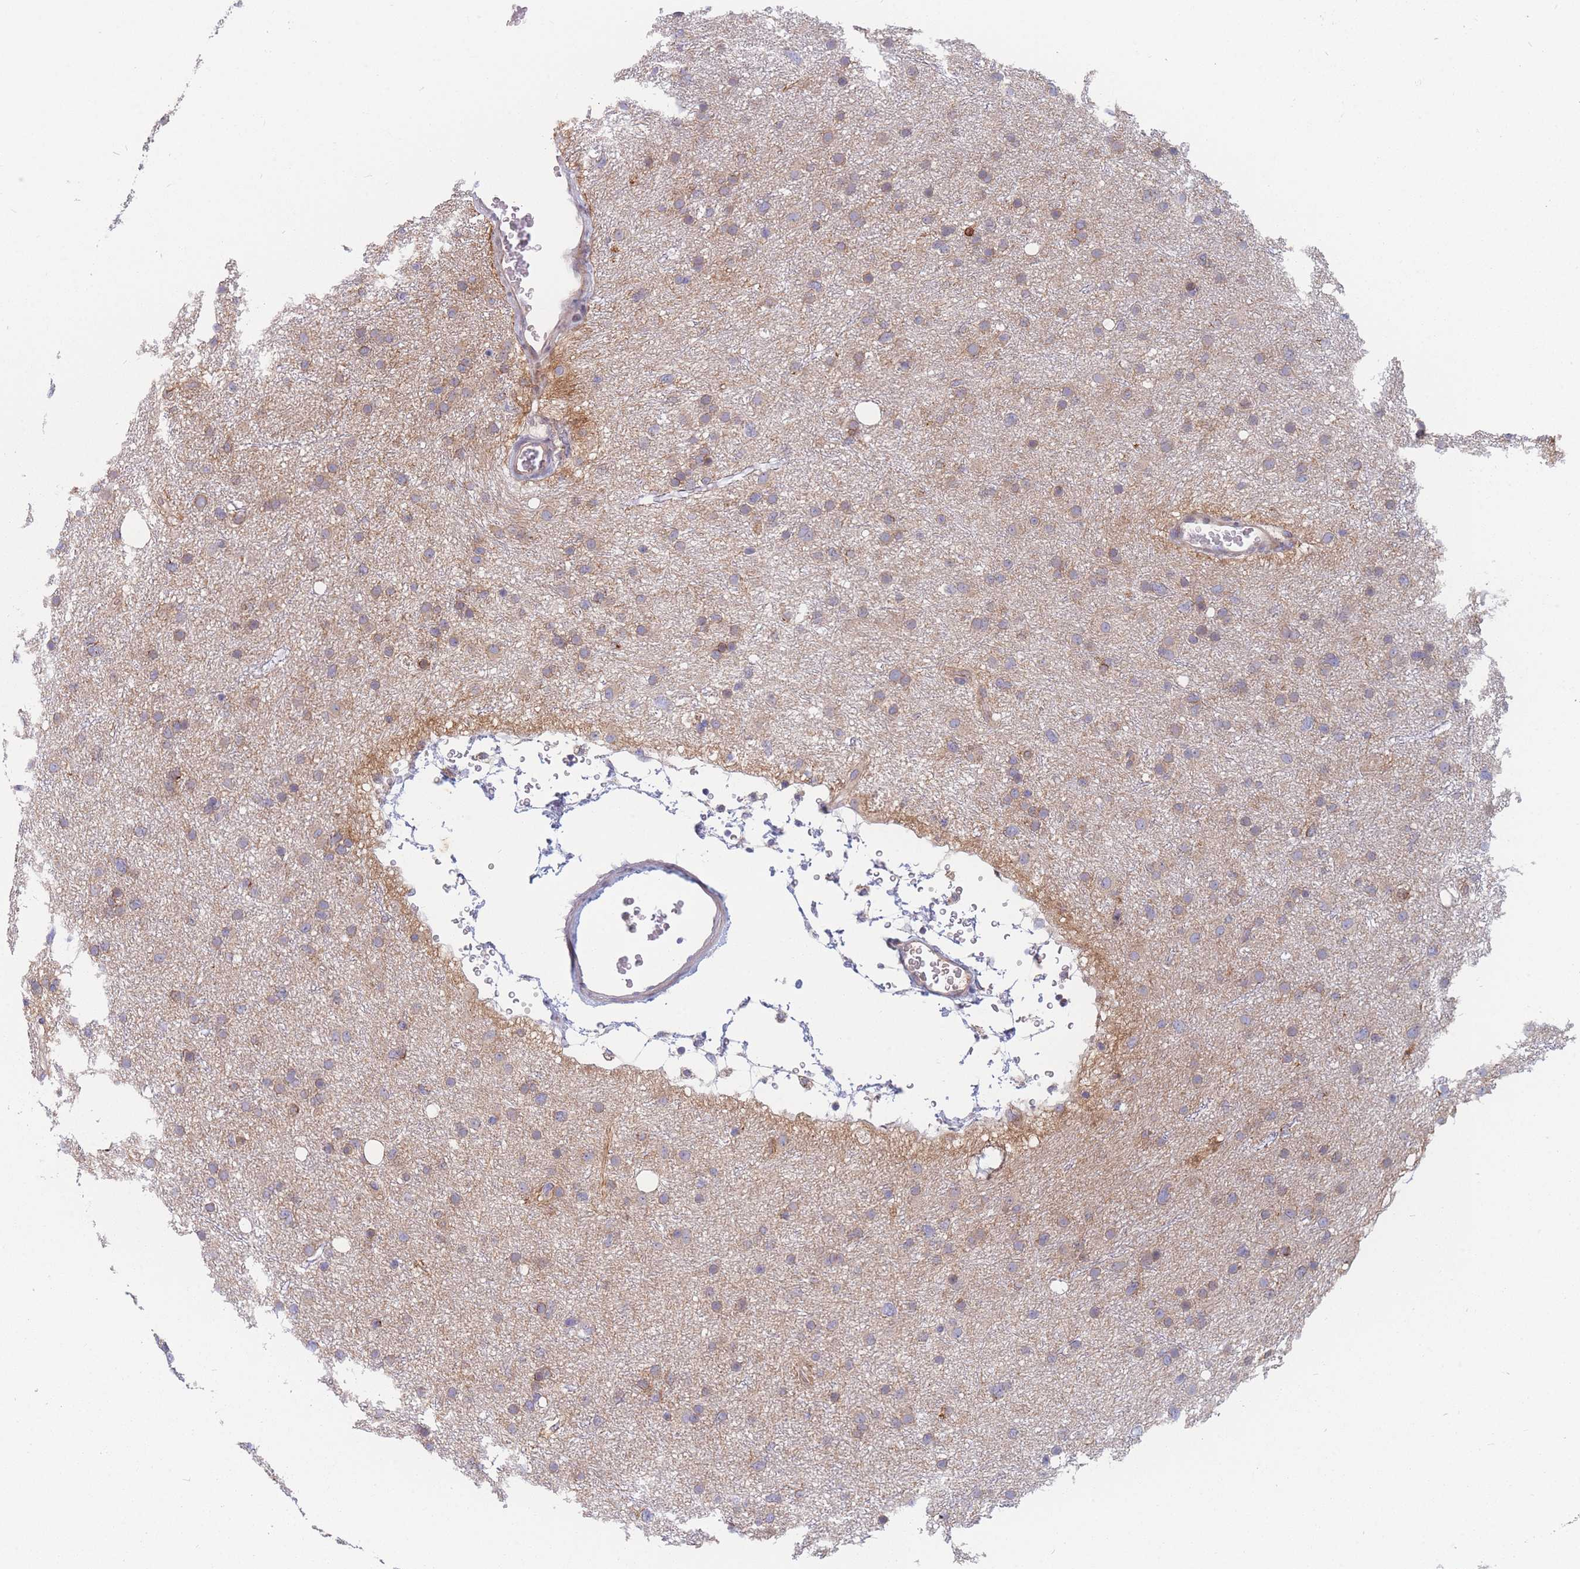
{"staining": {"intensity": "weak", "quantity": "25%-75%", "location": "cytoplasmic/membranous"}, "tissue": "glioma", "cell_type": "Tumor cells", "image_type": "cancer", "snomed": [{"axis": "morphology", "description": "Glioma, malignant, Low grade"}, {"axis": "topography", "description": "Cerebral cortex"}], "caption": "Weak cytoplasmic/membranous protein positivity is identified in approximately 25%-75% of tumor cells in malignant glioma (low-grade). Using DAB (brown) and hematoxylin (blue) stains, captured at high magnification using brightfield microscopy.", "gene": "TMEM131L", "patient": {"sex": "female", "age": 39}}